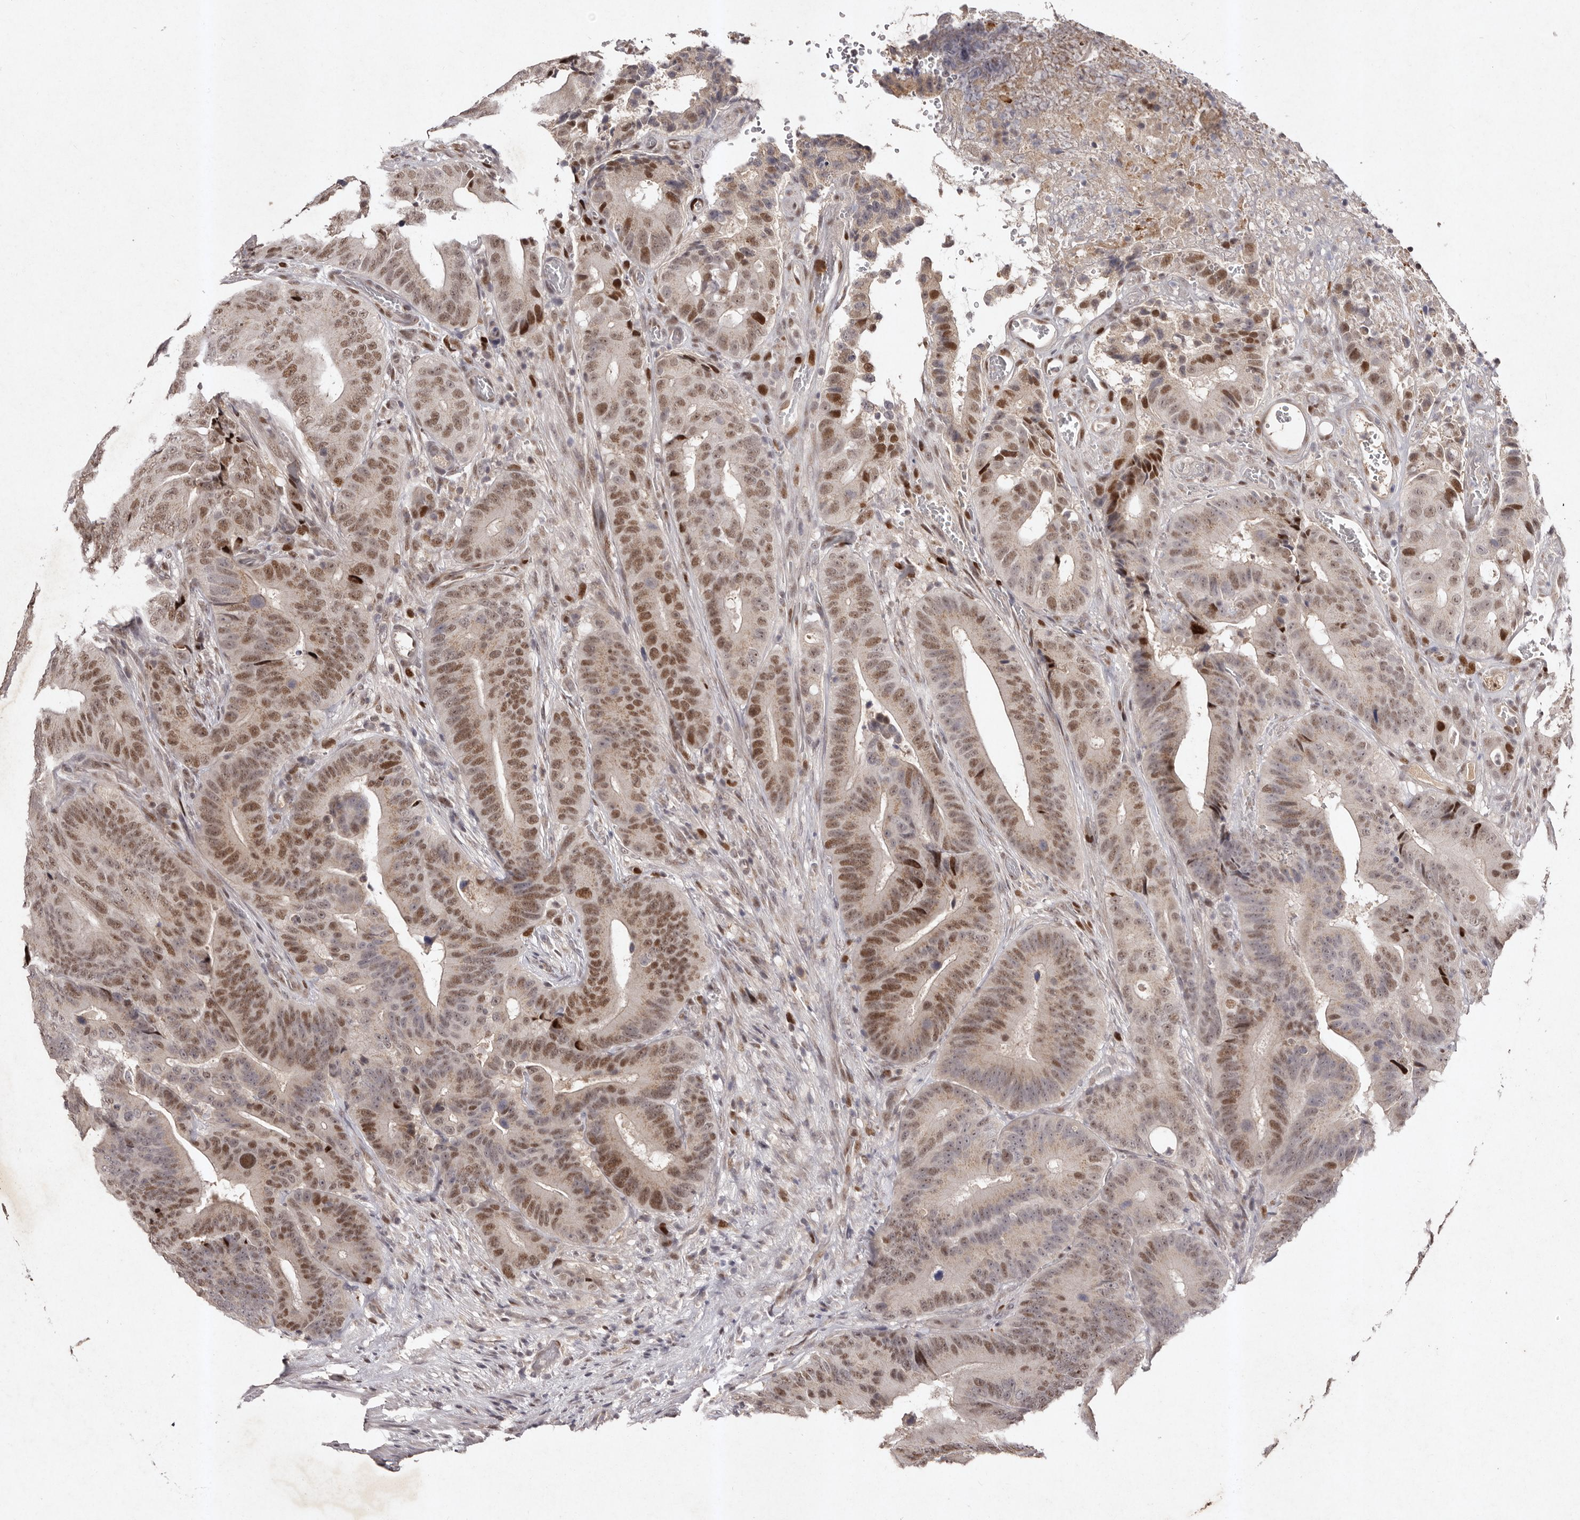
{"staining": {"intensity": "moderate", "quantity": ">75%", "location": "nuclear"}, "tissue": "colorectal cancer", "cell_type": "Tumor cells", "image_type": "cancer", "snomed": [{"axis": "morphology", "description": "Adenocarcinoma, NOS"}, {"axis": "topography", "description": "Colon"}], "caption": "Colorectal adenocarcinoma tissue displays moderate nuclear expression in approximately >75% of tumor cells, visualized by immunohistochemistry.", "gene": "KLF7", "patient": {"sex": "male", "age": 83}}